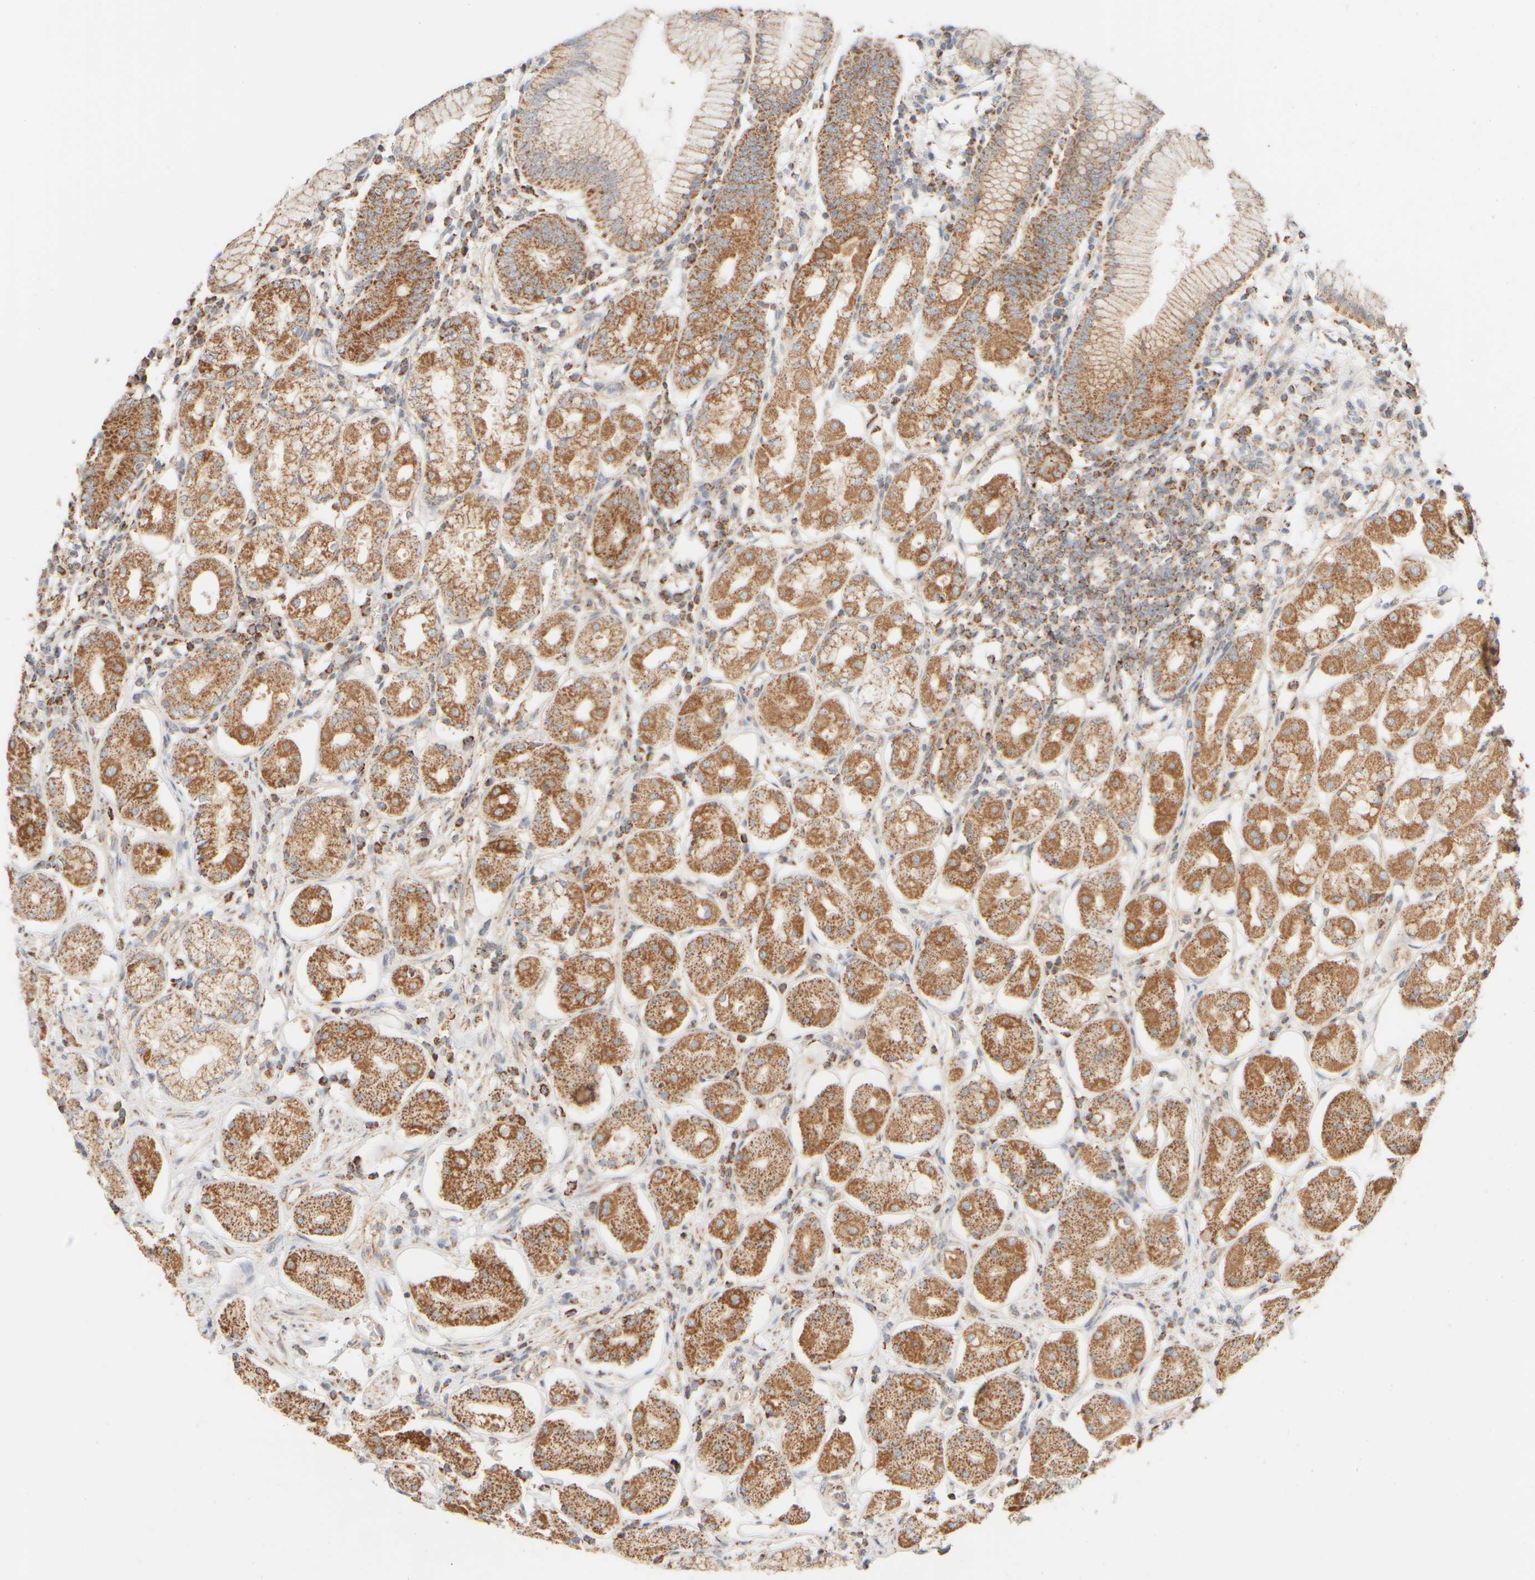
{"staining": {"intensity": "moderate", "quantity": ">75%", "location": "cytoplasmic/membranous"}, "tissue": "stomach", "cell_type": "Glandular cells", "image_type": "normal", "snomed": [{"axis": "morphology", "description": "Normal tissue, NOS"}, {"axis": "topography", "description": "Stomach"}, {"axis": "topography", "description": "Stomach, lower"}], "caption": "IHC micrograph of normal stomach: stomach stained using immunohistochemistry (IHC) exhibits medium levels of moderate protein expression localized specifically in the cytoplasmic/membranous of glandular cells, appearing as a cytoplasmic/membranous brown color.", "gene": "APBB2", "patient": {"sex": "female", "age": 56}}